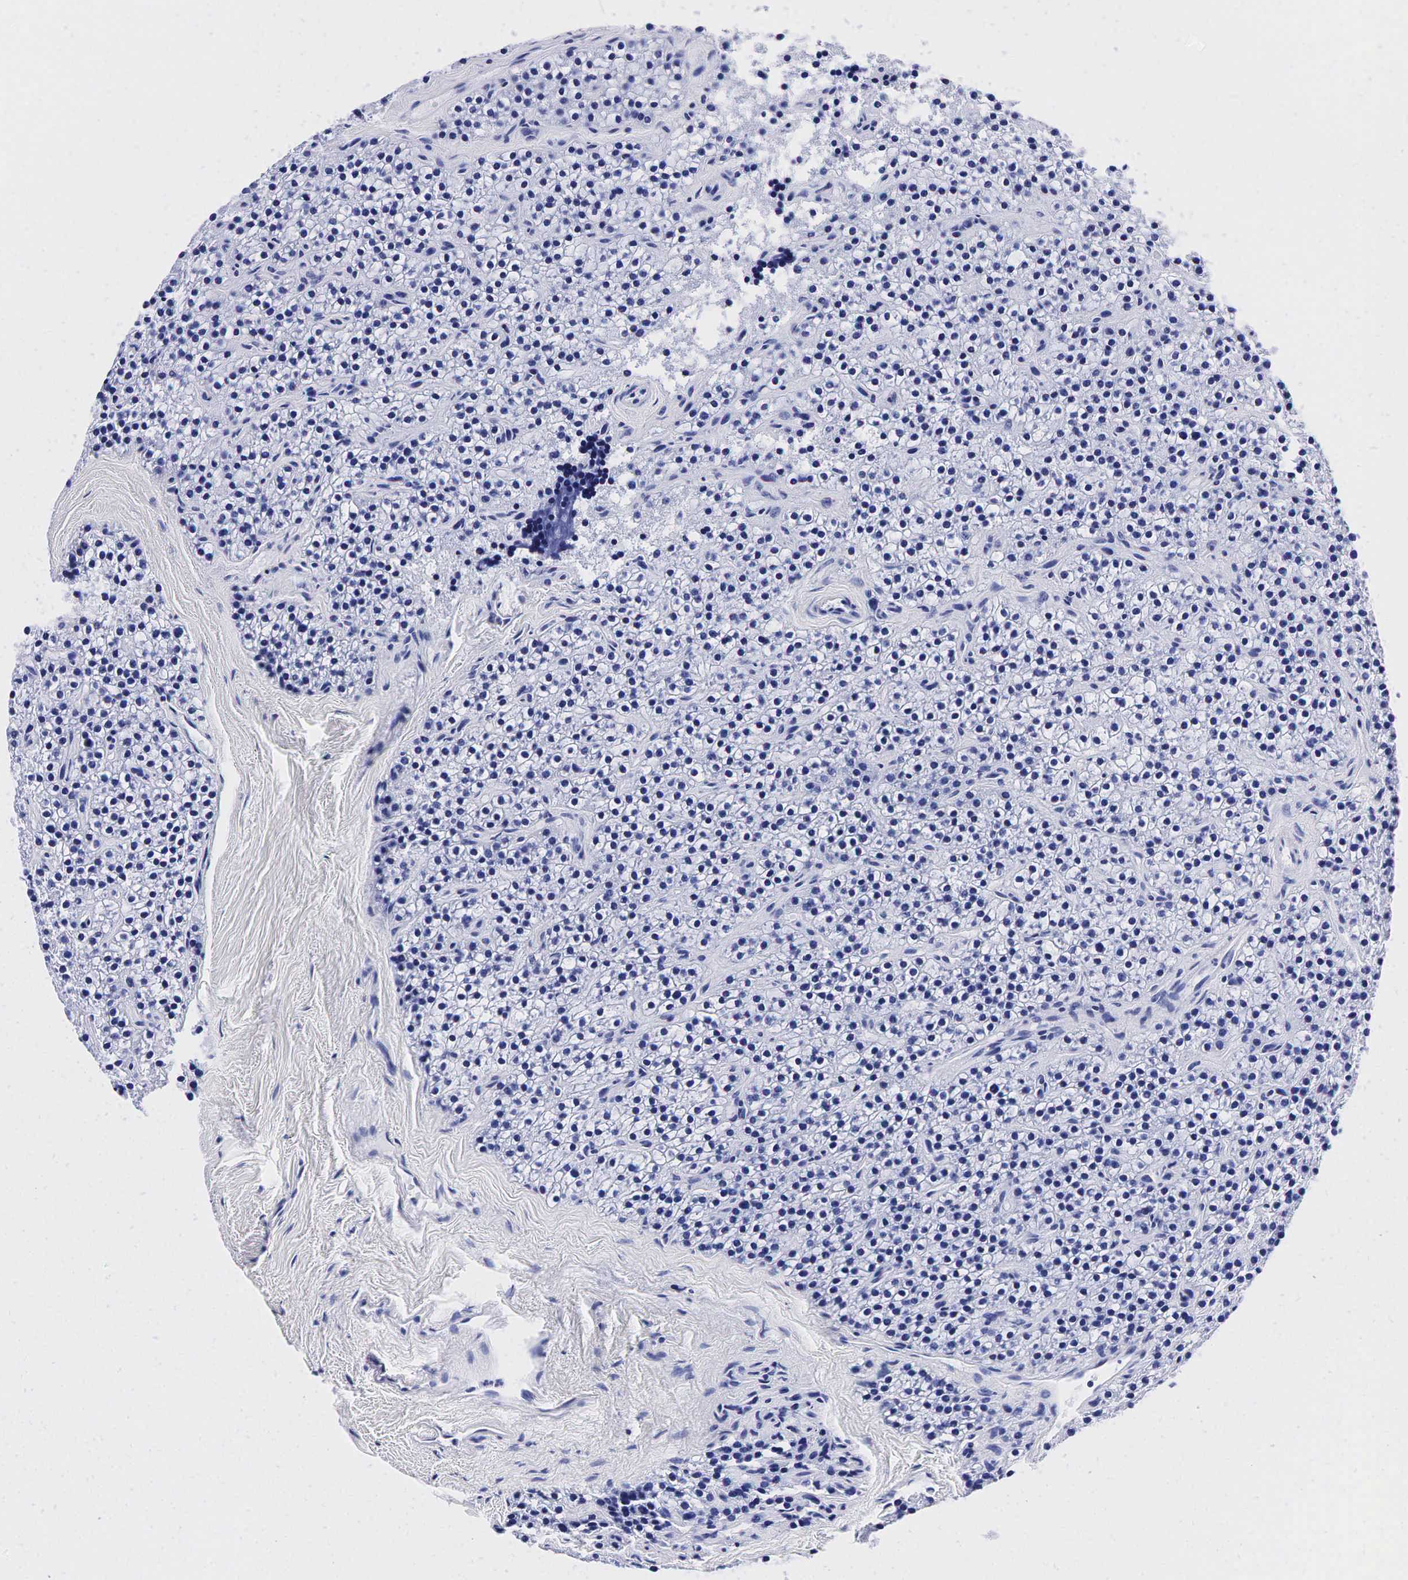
{"staining": {"intensity": "negative", "quantity": "none", "location": "none"}, "tissue": "parathyroid gland", "cell_type": "Glandular cells", "image_type": "normal", "snomed": [{"axis": "morphology", "description": "Normal tissue, NOS"}, {"axis": "topography", "description": "Parathyroid gland"}], "caption": "An immunohistochemistry (IHC) micrograph of unremarkable parathyroid gland is shown. There is no staining in glandular cells of parathyroid gland.", "gene": "KLK3", "patient": {"sex": "female", "age": 54}}